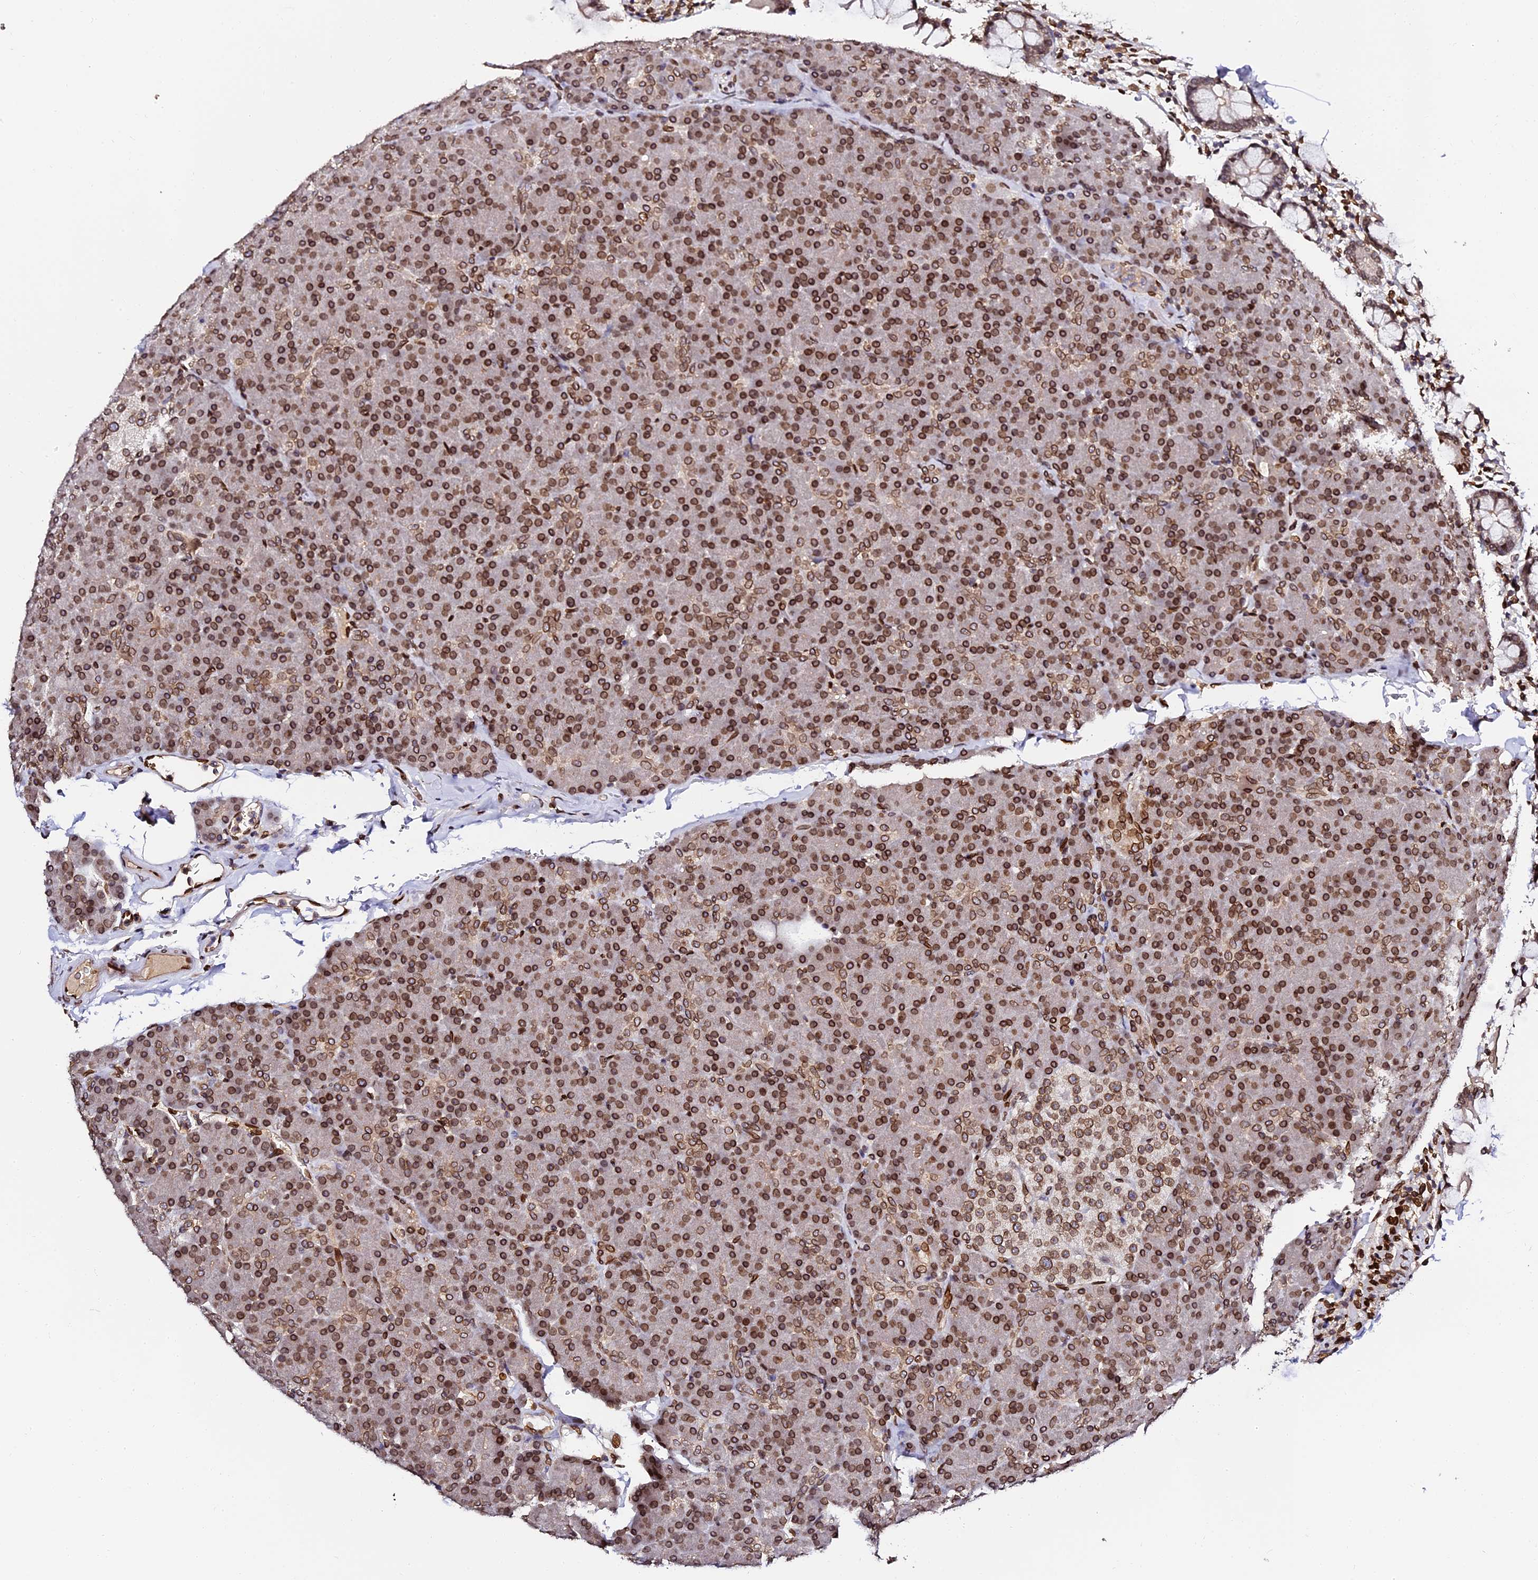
{"staining": {"intensity": "strong", "quantity": ">75%", "location": "cytoplasmic/membranous,nuclear"}, "tissue": "pancreas", "cell_type": "Exocrine glandular cells", "image_type": "normal", "snomed": [{"axis": "morphology", "description": "Normal tissue, NOS"}, {"axis": "topography", "description": "Pancreas"}], "caption": "Immunohistochemistry photomicrograph of benign human pancreas stained for a protein (brown), which displays high levels of strong cytoplasmic/membranous,nuclear positivity in about >75% of exocrine glandular cells.", "gene": "ANAPC5", "patient": {"sex": "female", "age": 43}}